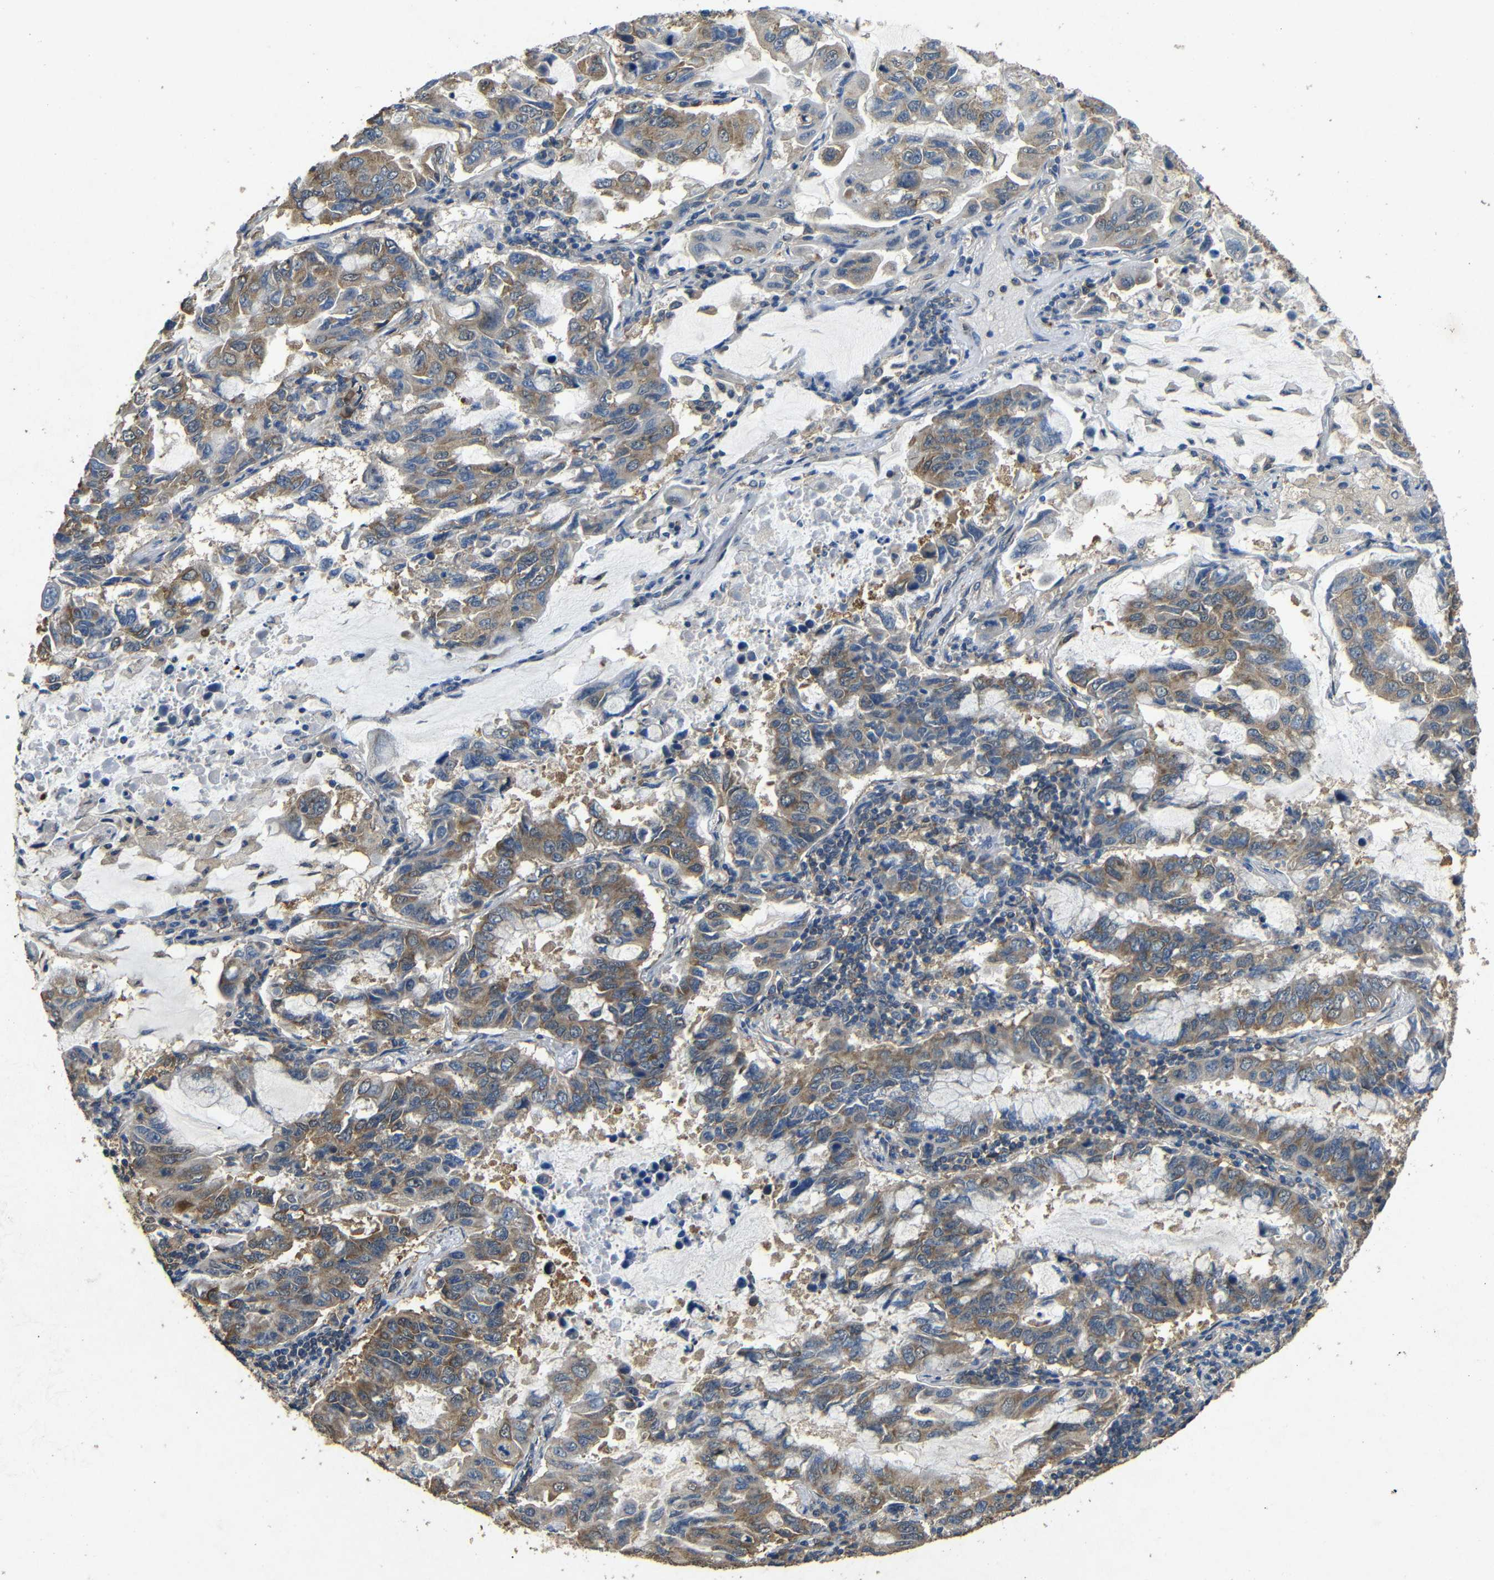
{"staining": {"intensity": "moderate", "quantity": "25%-75%", "location": "cytoplasmic/membranous"}, "tissue": "lung cancer", "cell_type": "Tumor cells", "image_type": "cancer", "snomed": [{"axis": "morphology", "description": "Adenocarcinoma, NOS"}, {"axis": "topography", "description": "Lung"}], "caption": "Lung cancer (adenocarcinoma) stained with DAB immunohistochemistry (IHC) demonstrates medium levels of moderate cytoplasmic/membranous positivity in approximately 25%-75% of tumor cells.", "gene": "BNIP3", "patient": {"sex": "male", "age": 64}}